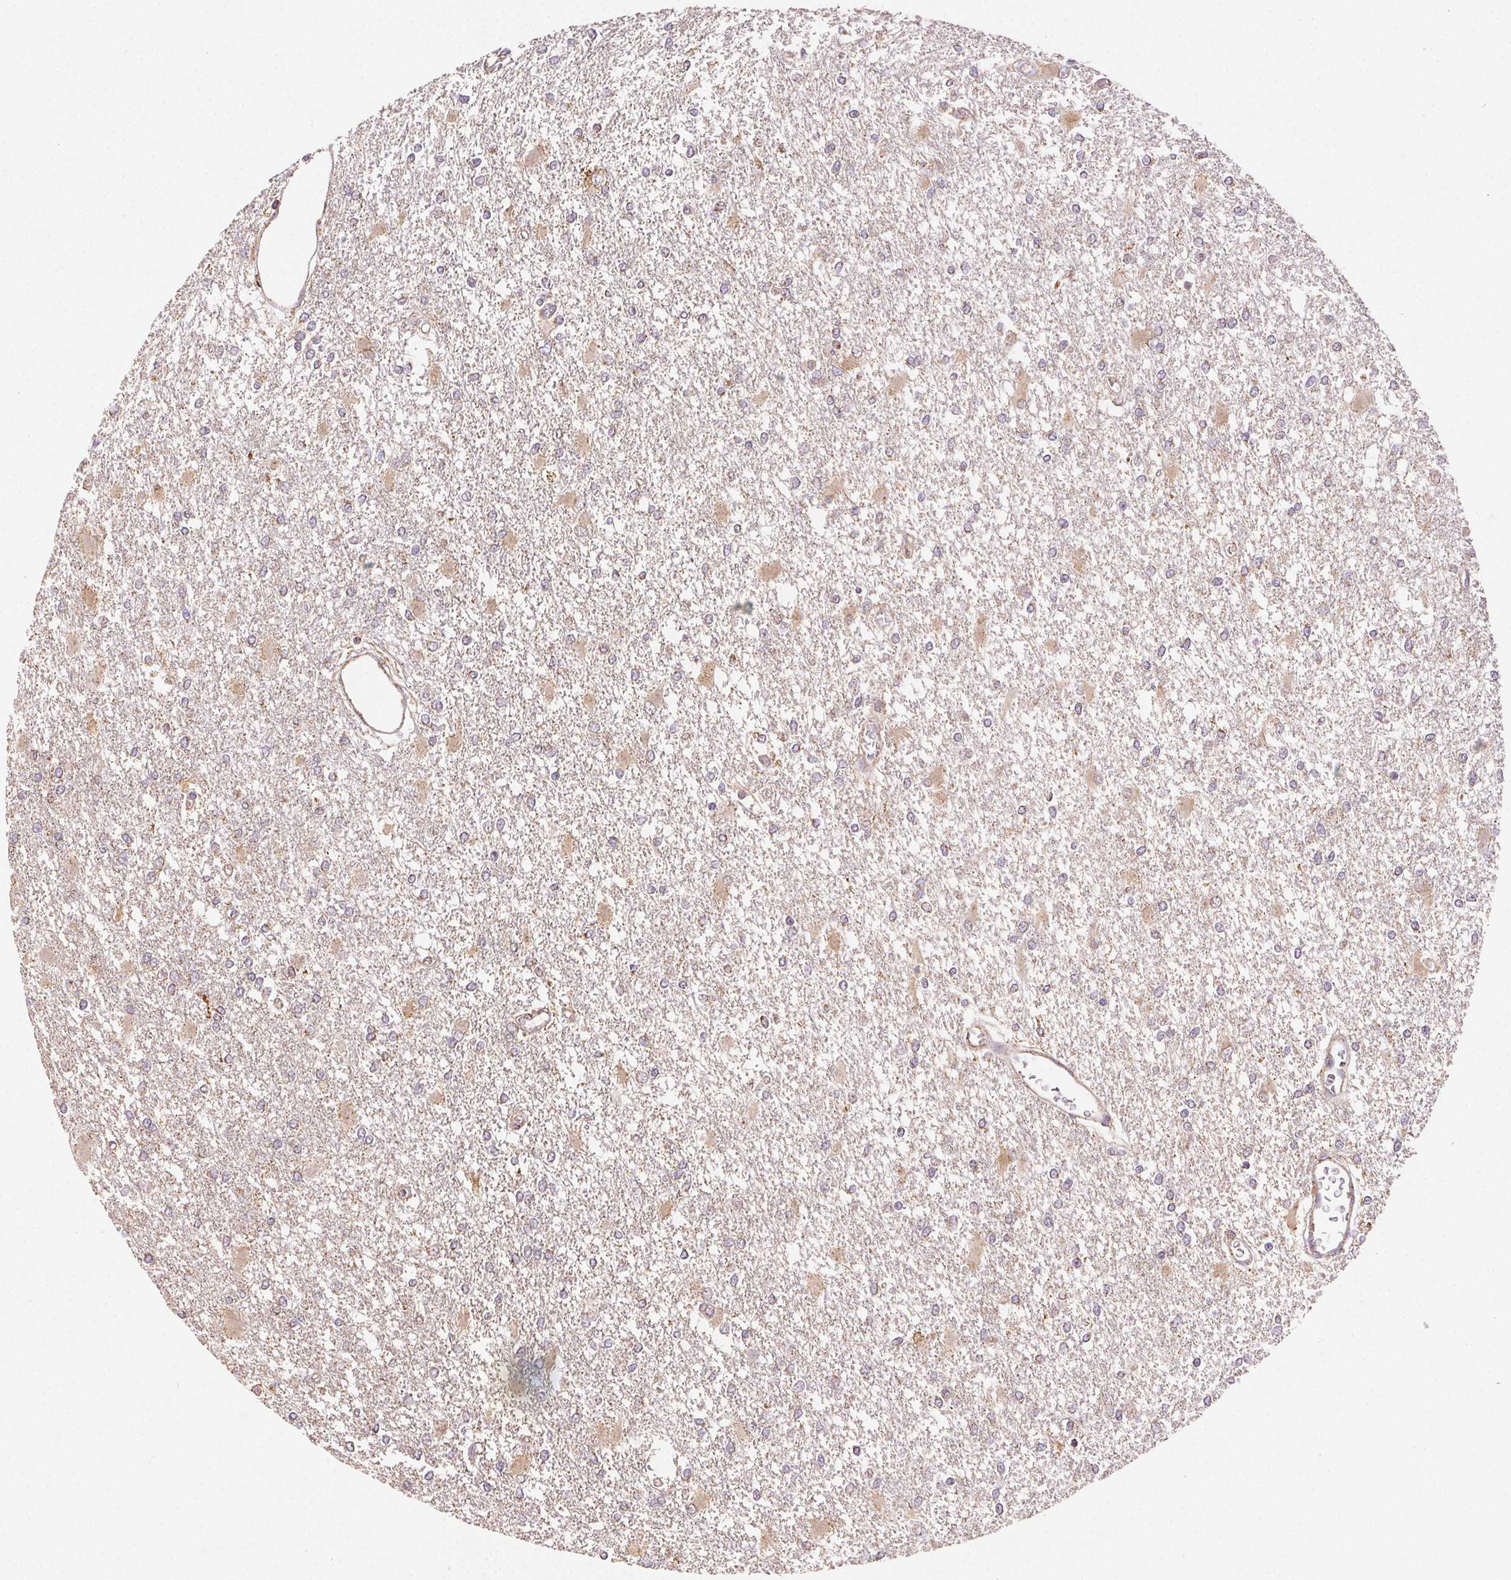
{"staining": {"intensity": "negative", "quantity": "none", "location": "none"}, "tissue": "glioma", "cell_type": "Tumor cells", "image_type": "cancer", "snomed": [{"axis": "morphology", "description": "Glioma, malignant, High grade"}, {"axis": "topography", "description": "Cerebral cortex"}], "caption": "This is a photomicrograph of immunohistochemistry staining of glioma, which shows no staining in tumor cells.", "gene": "CLASP1", "patient": {"sex": "male", "age": 79}}